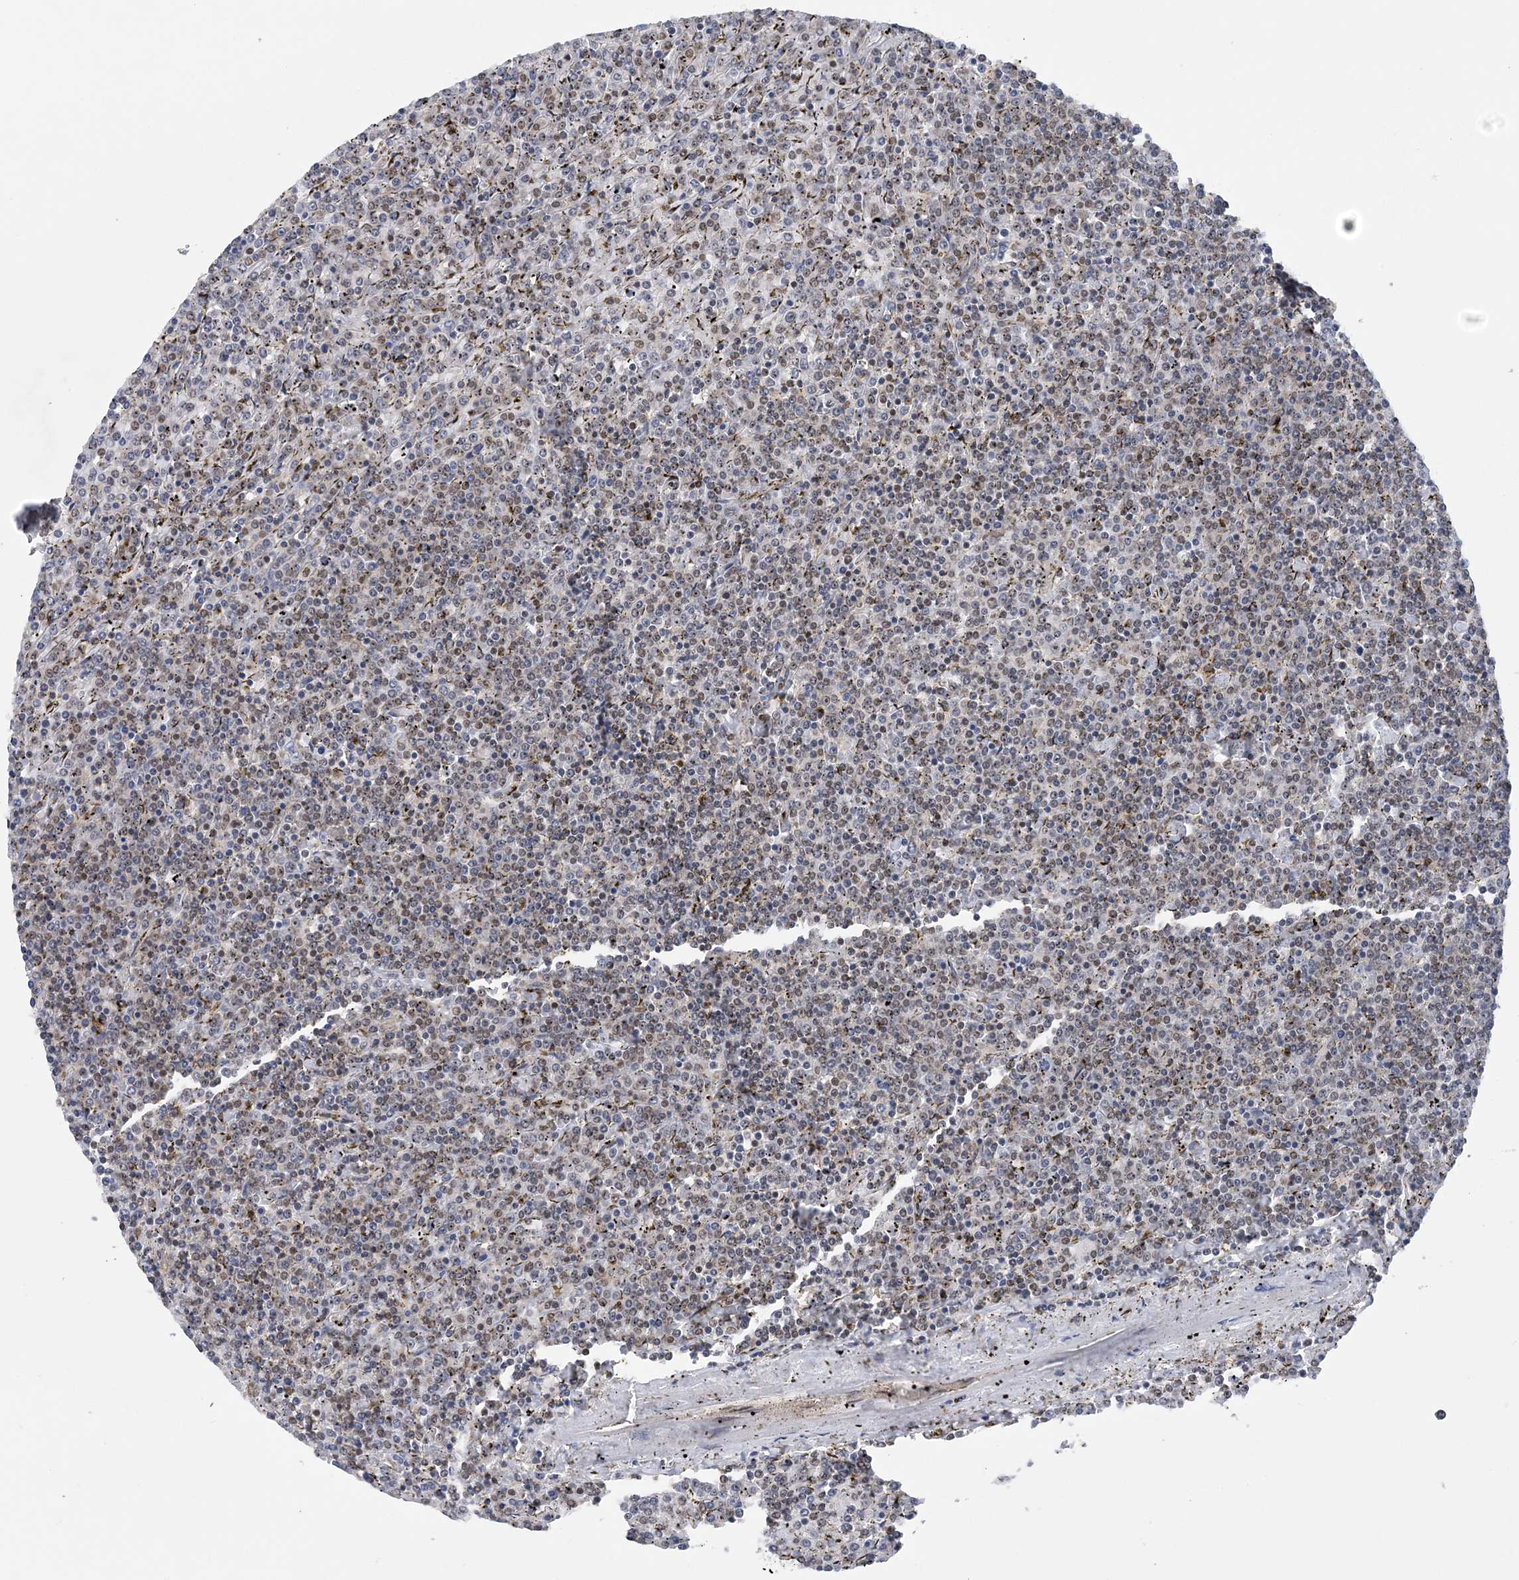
{"staining": {"intensity": "moderate", "quantity": "25%-75%", "location": "nuclear"}, "tissue": "lymphoma", "cell_type": "Tumor cells", "image_type": "cancer", "snomed": [{"axis": "morphology", "description": "Malignant lymphoma, non-Hodgkin's type, Low grade"}, {"axis": "topography", "description": "Spleen"}], "caption": "Low-grade malignant lymphoma, non-Hodgkin's type was stained to show a protein in brown. There is medium levels of moderate nuclear staining in about 25%-75% of tumor cells.", "gene": "CCDC152", "patient": {"sex": "female", "age": 19}}